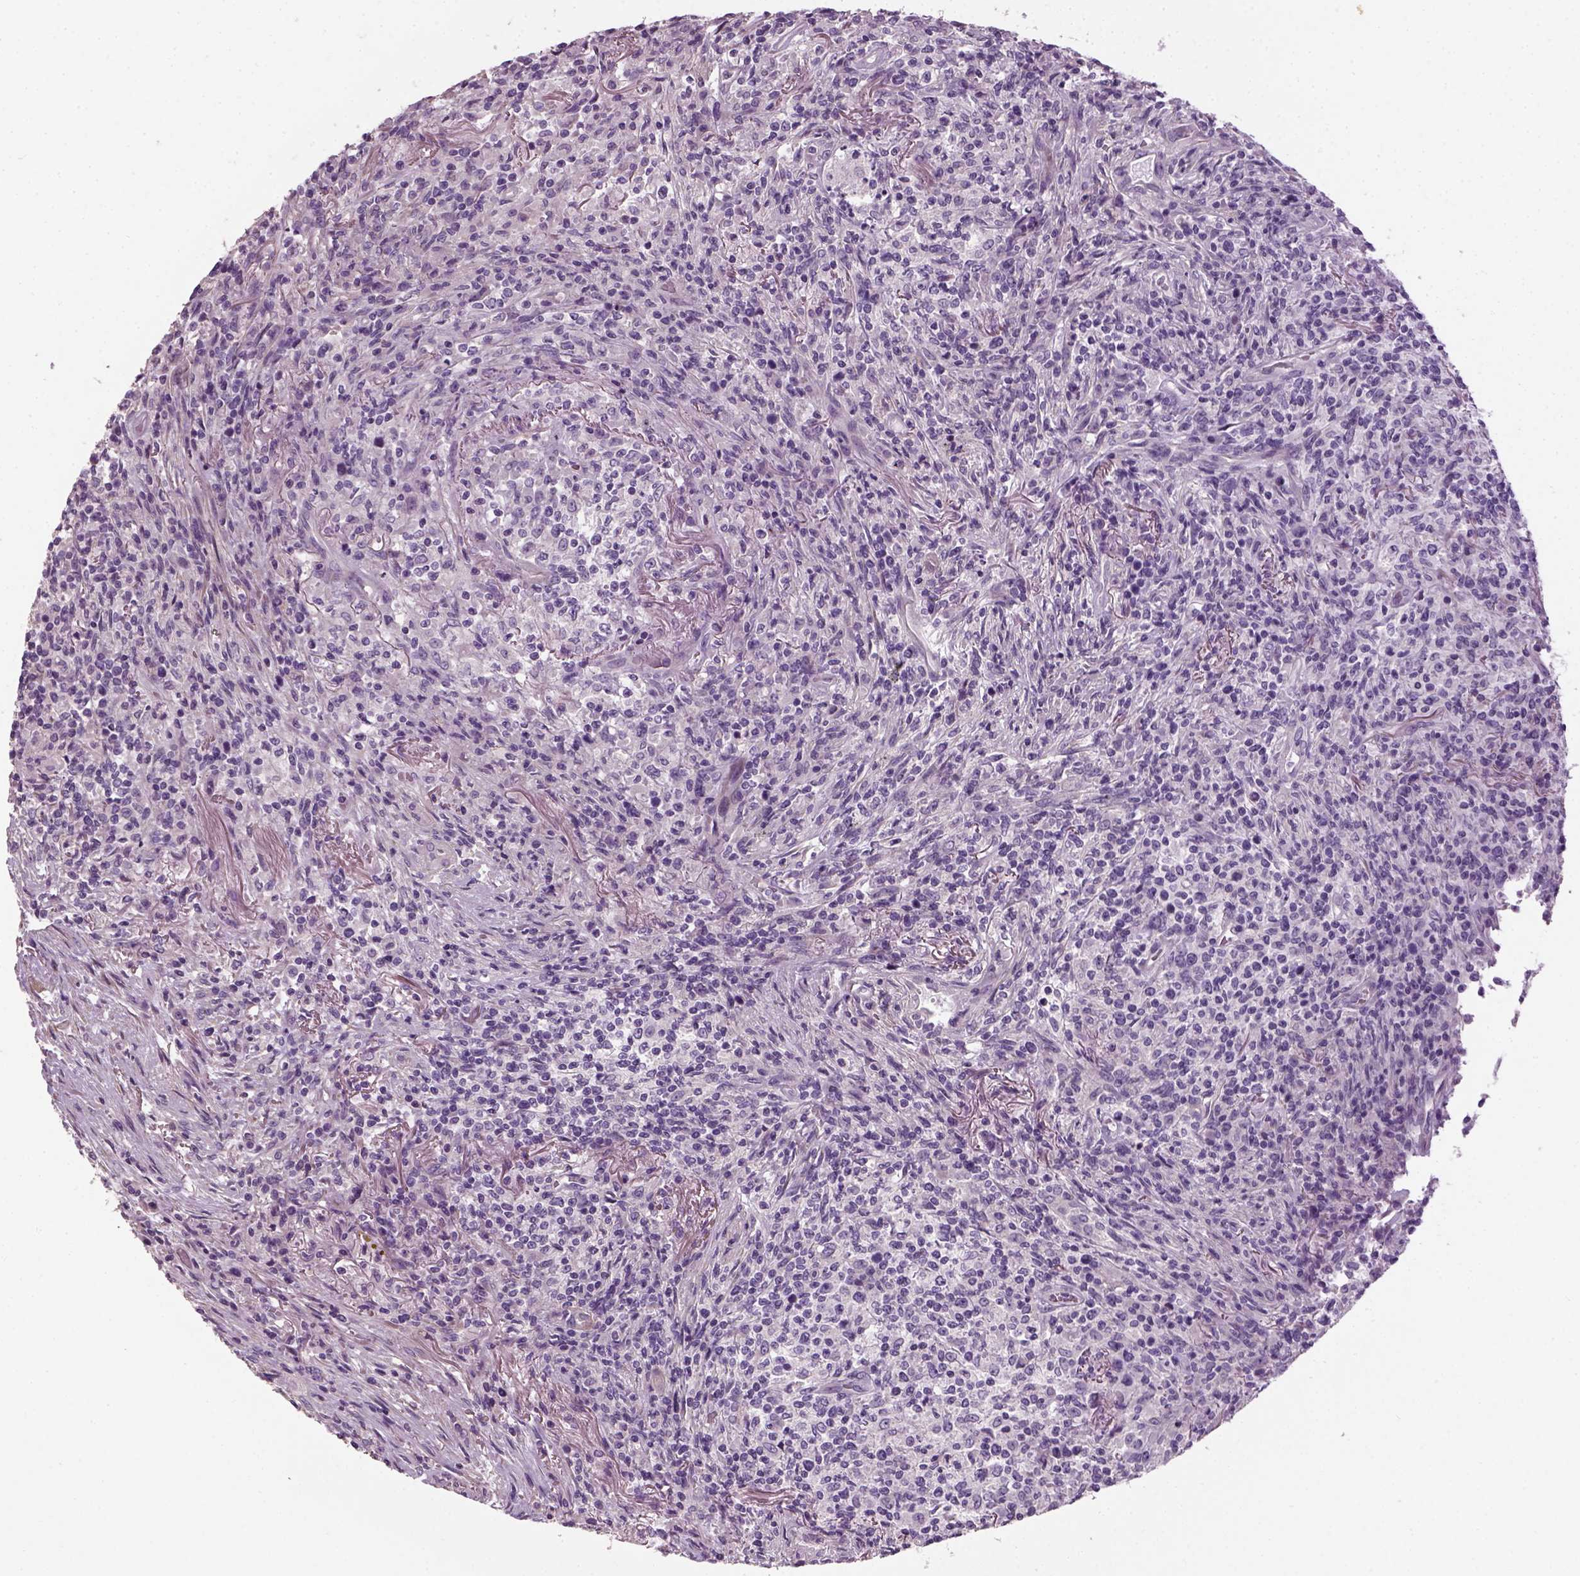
{"staining": {"intensity": "negative", "quantity": "none", "location": "none"}, "tissue": "lymphoma", "cell_type": "Tumor cells", "image_type": "cancer", "snomed": [{"axis": "morphology", "description": "Malignant lymphoma, non-Hodgkin's type, High grade"}, {"axis": "topography", "description": "Lung"}], "caption": "Immunohistochemistry (IHC) of lymphoma reveals no positivity in tumor cells. The staining was performed using DAB (3,3'-diaminobenzidine) to visualize the protein expression in brown, while the nuclei were stained in blue with hematoxylin (Magnification: 20x).", "gene": "ELOVL3", "patient": {"sex": "male", "age": 79}}